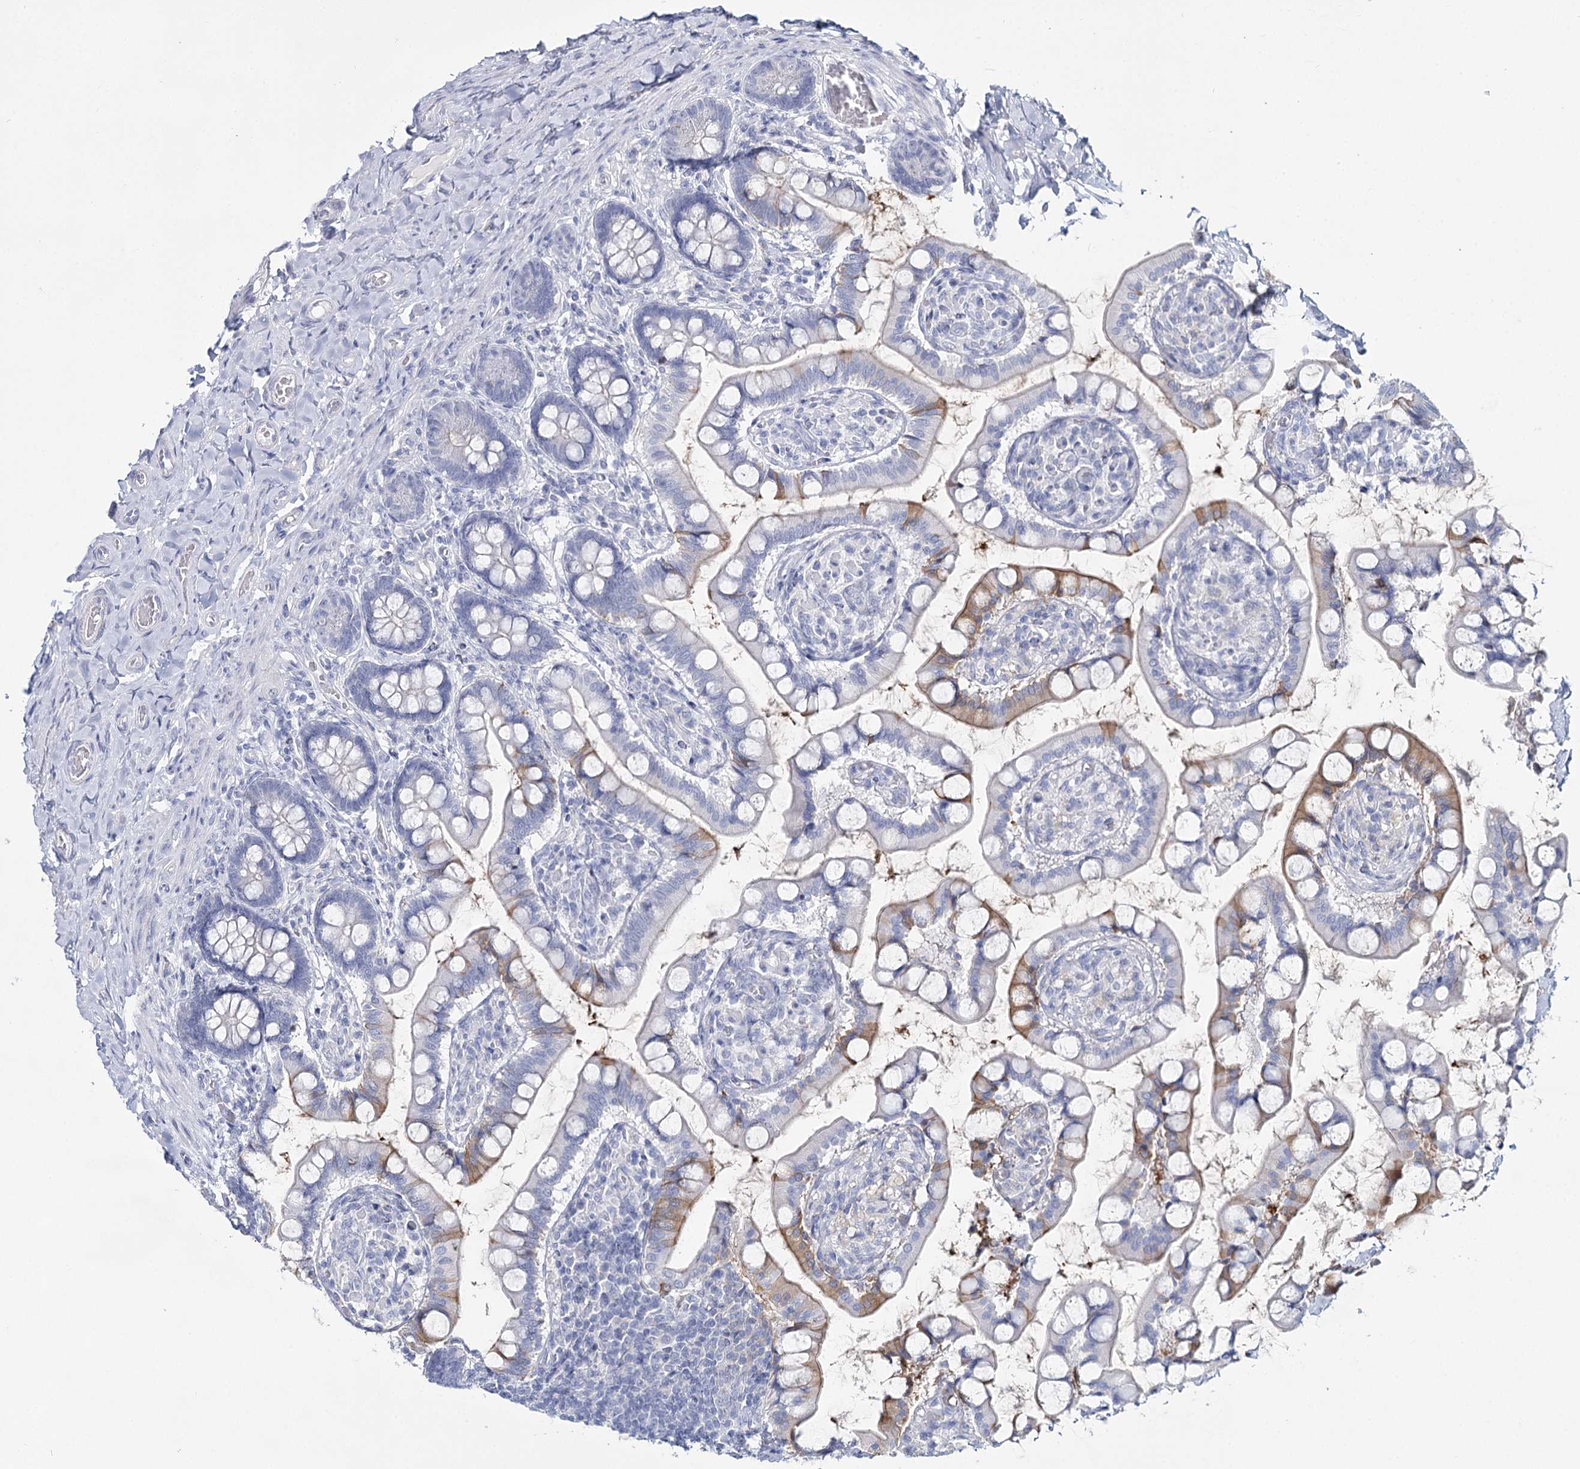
{"staining": {"intensity": "weak", "quantity": "<25%", "location": "cytoplasmic/membranous"}, "tissue": "small intestine", "cell_type": "Glandular cells", "image_type": "normal", "snomed": [{"axis": "morphology", "description": "Normal tissue, NOS"}, {"axis": "topography", "description": "Small intestine"}], "caption": "Small intestine was stained to show a protein in brown. There is no significant staining in glandular cells. (Stains: DAB (3,3'-diaminobenzidine) IHC with hematoxylin counter stain, Microscopy: brightfield microscopy at high magnification).", "gene": "SLC17A2", "patient": {"sex": "male", "age": 52}}